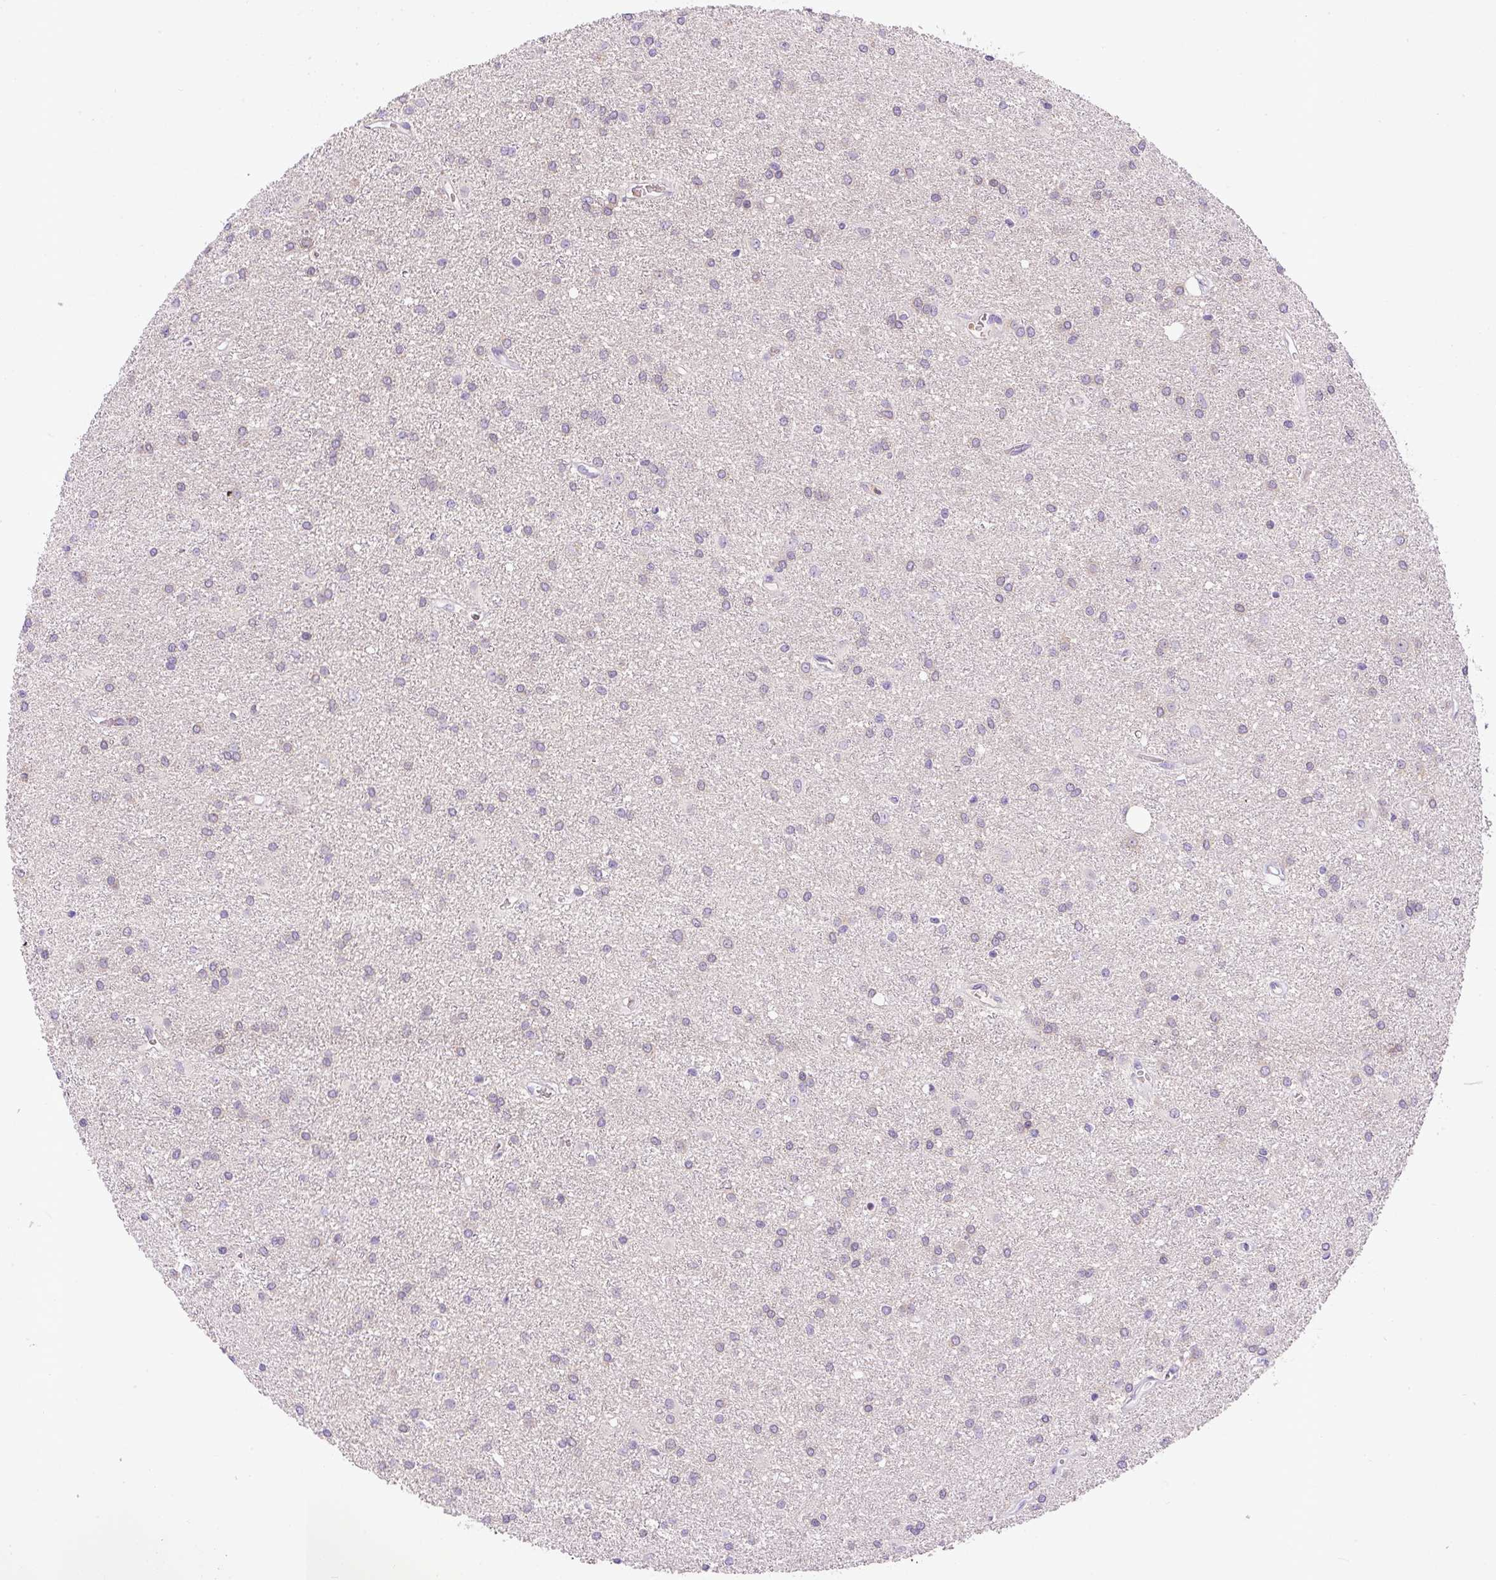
{"staining": {"intensity": "negative", "quantity": "none", "location": "none"}, "tissue": "glioma", "cell_type": "Tumor cells", "image_type": "cancer", "snomed": [{"axis": "morphology", "description": "Glioma, malignant, High grade"}, {"axis": "topography", "description": "Brain"}], "caption": "Tumor cells show no significant expression in malignant glioma (high-grade).", "gene": "LHFPL5", "patient": {"sex": "female", "age": 50}}